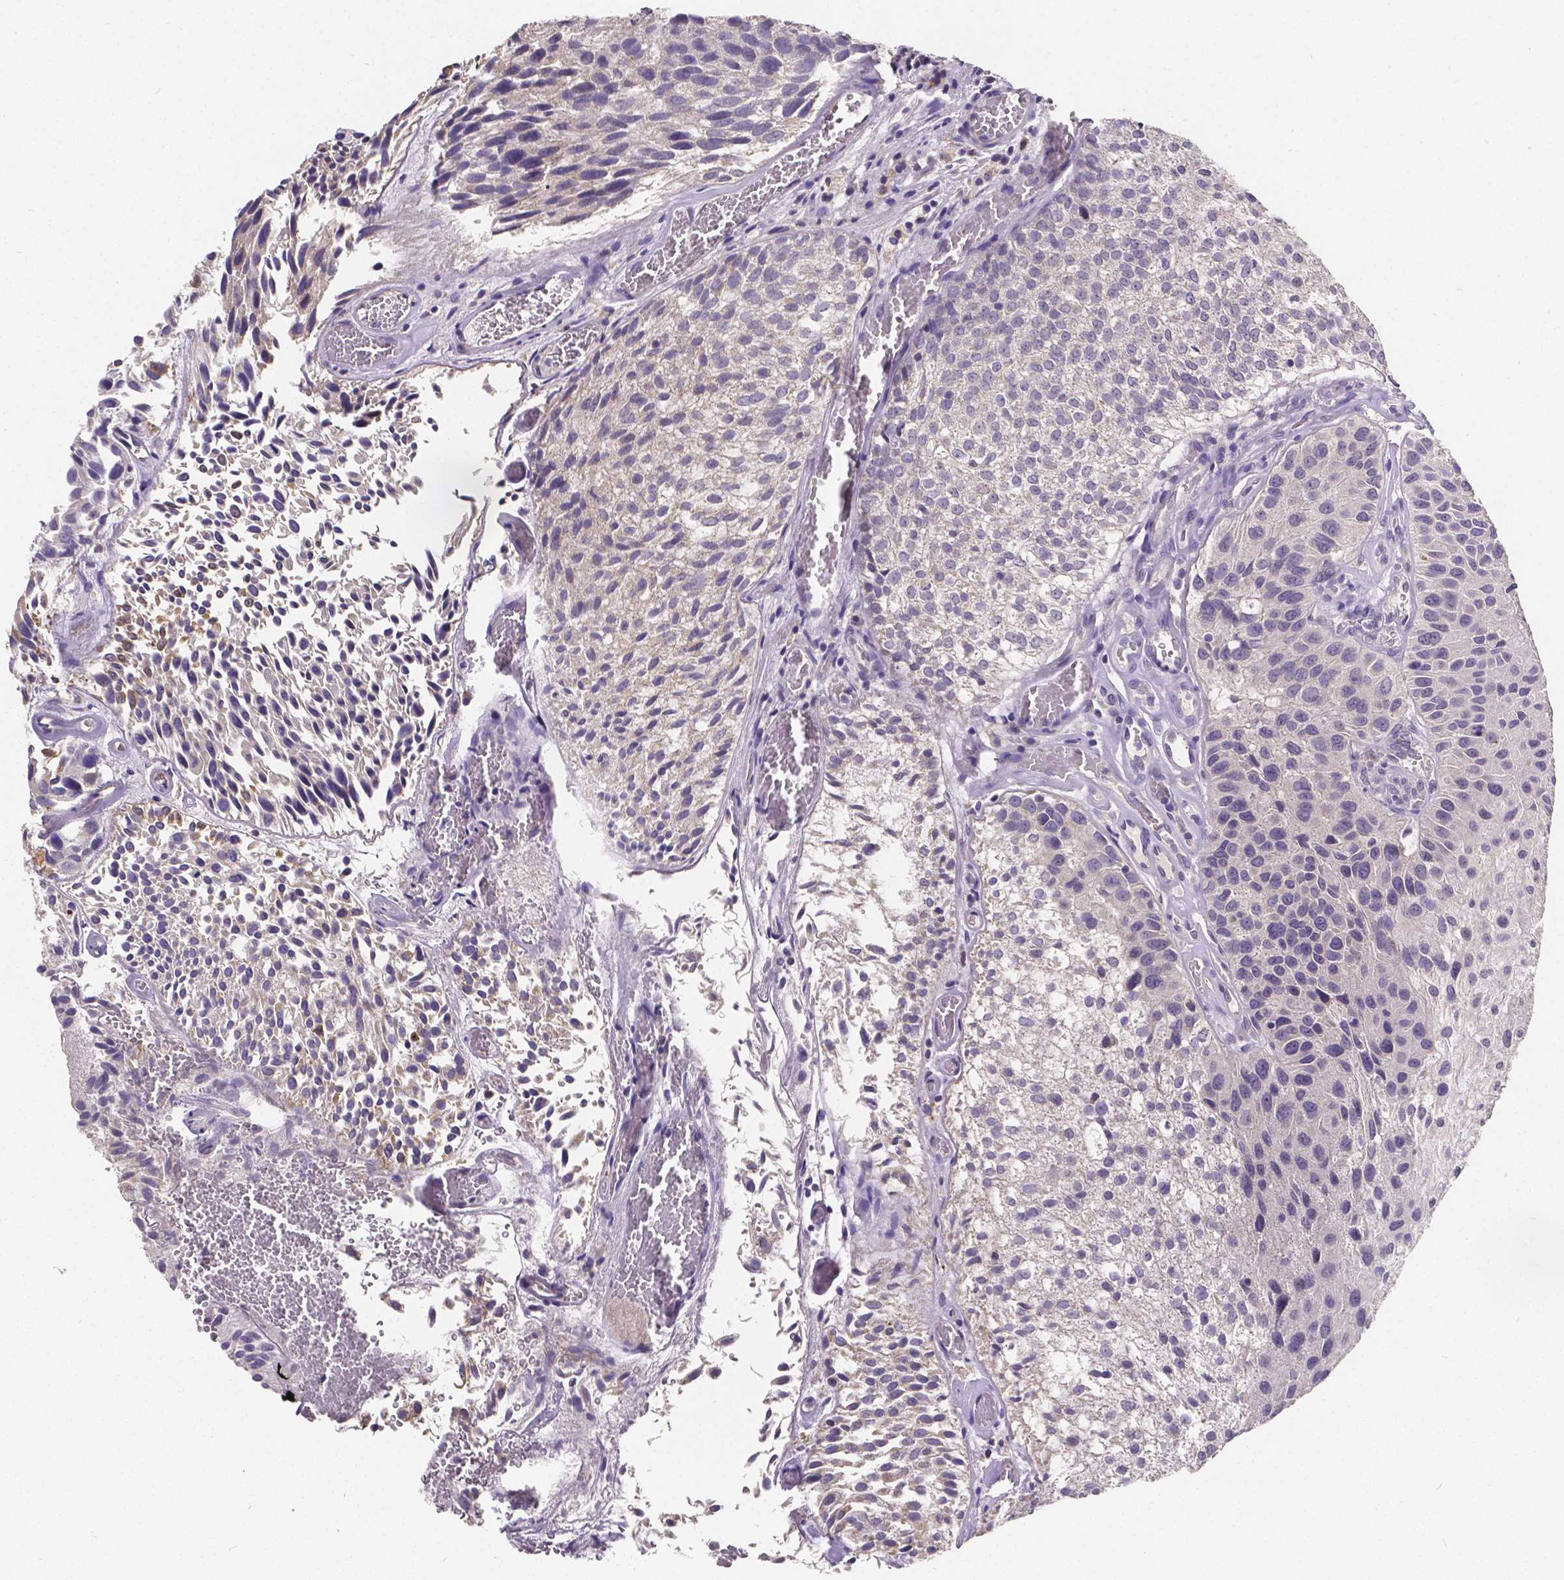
{"staining": {"intensity": "weak", "quantity": "<25%", "location": "cytoplasmic/membranous"}, "tissue": "urothelial cancer", "cell_type": "Tumor cells", "image_type": "cancer", "snomed": [{"axis": "morphology", "description": "Urothelial carcinoma, Low grade"}, {"axis": "topography", "description": "Urinary bladder"}], "caption": "High power microscopy histopathology image of an immunohistochemistry (IHC) histopathology image of urothelial cancer, revealing no significant staining in tumor cells.", "gene": "CTNNA2", "patient": {"sex": "female", "age": 87}}